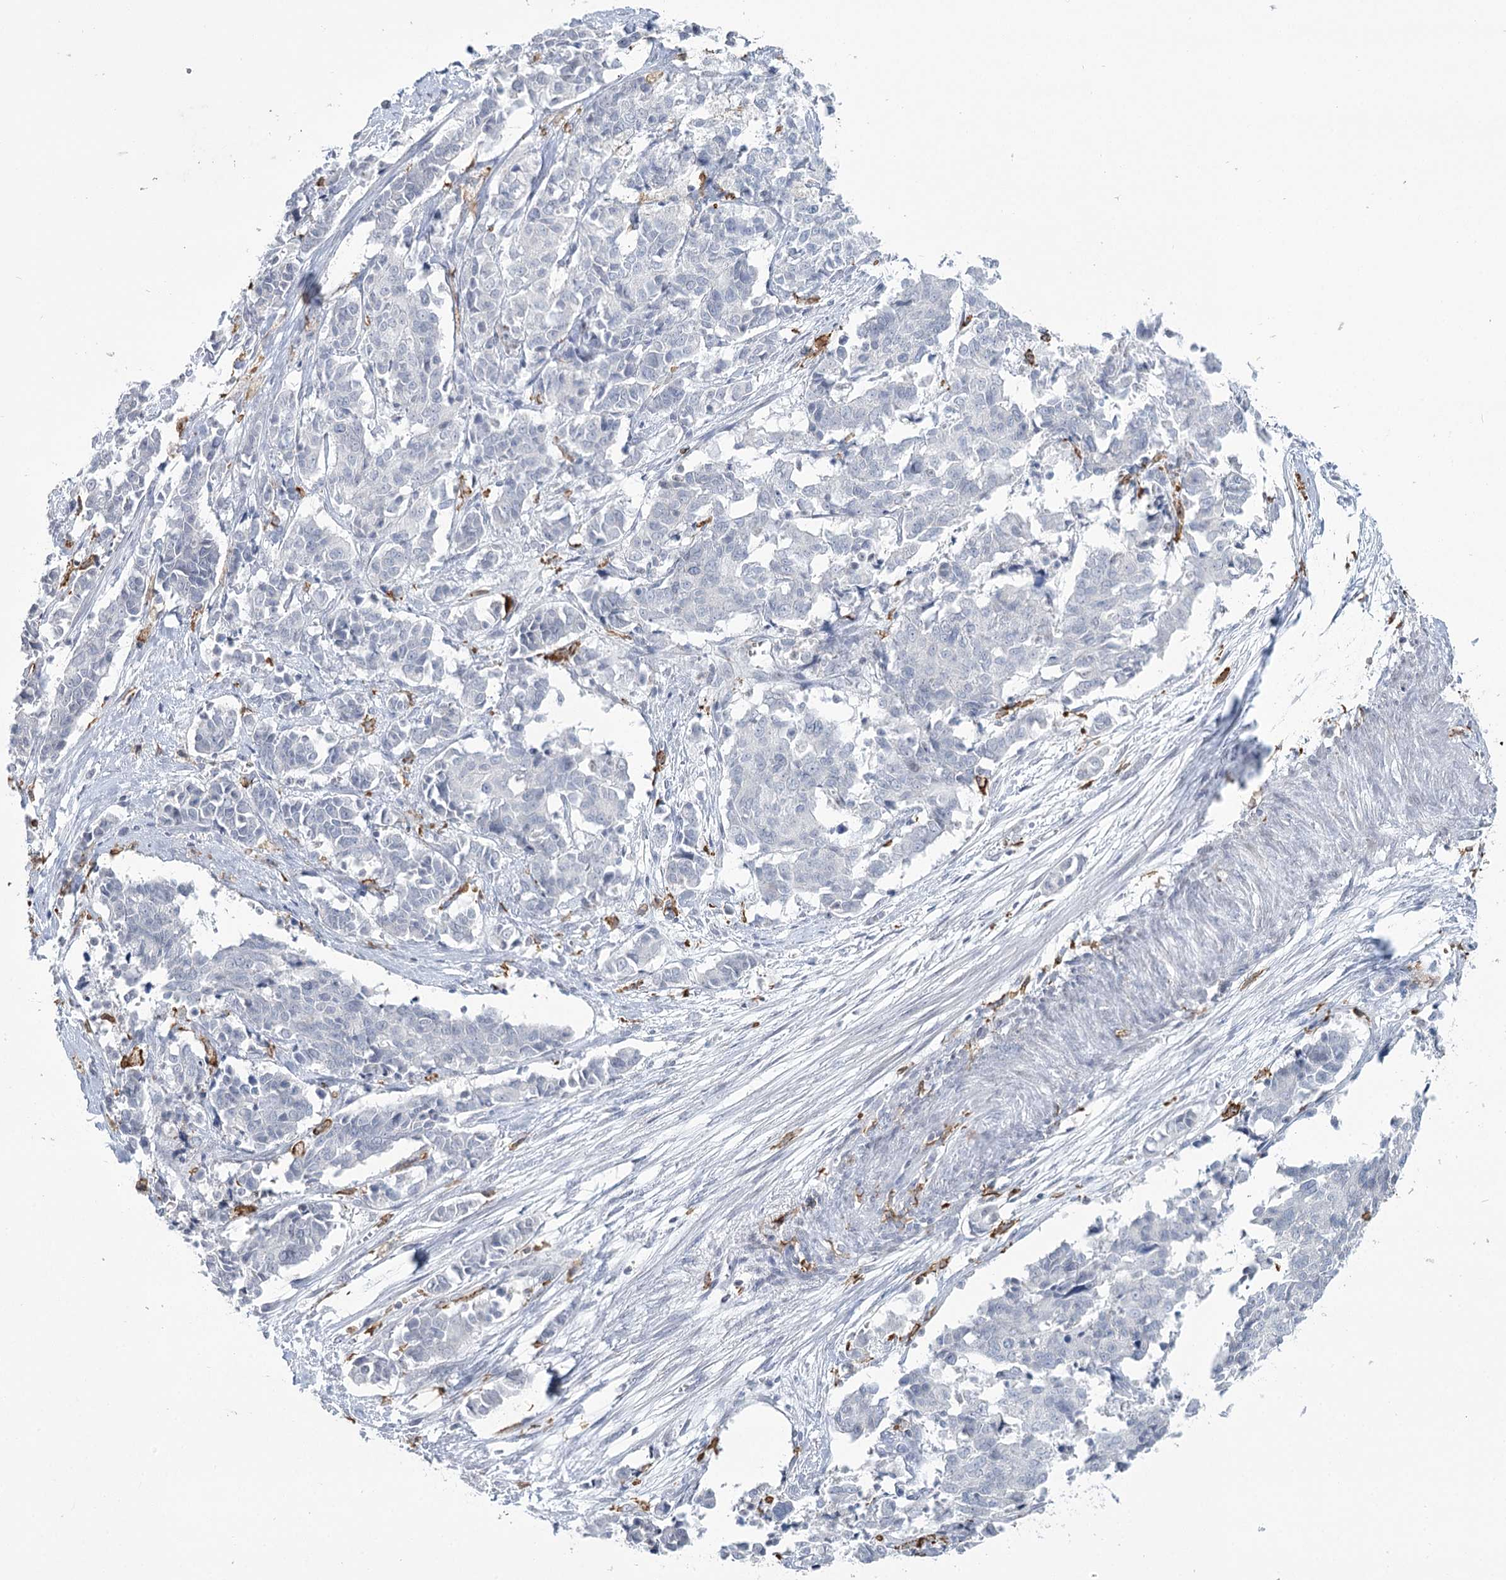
{"staining": {"intensity": "negative", "quantity": "none", "location": "none"}, "tissue": "cervical cancer", "cell_type": "Tumor cells", "image_type": "cancer", "snomed": [{"axis": "morphology", "description": "Normal tissue, NOS"}, {"axis": "morphology", "description": "Squamous cell carcinoma, NOS"}, {"axis": "topography", "description": "Cervix"}], "caption": "Micrograph shows no protein expression in tumor cells of squamous cell carcinoma (cervical) tissue. (DAB (3,3'-diaminobenzidine) immunohistochemistry visualized using brightfield microscopy, high magnification).", "gene": "C11orf1", "patient": {"sex": "female", "age": 35}}